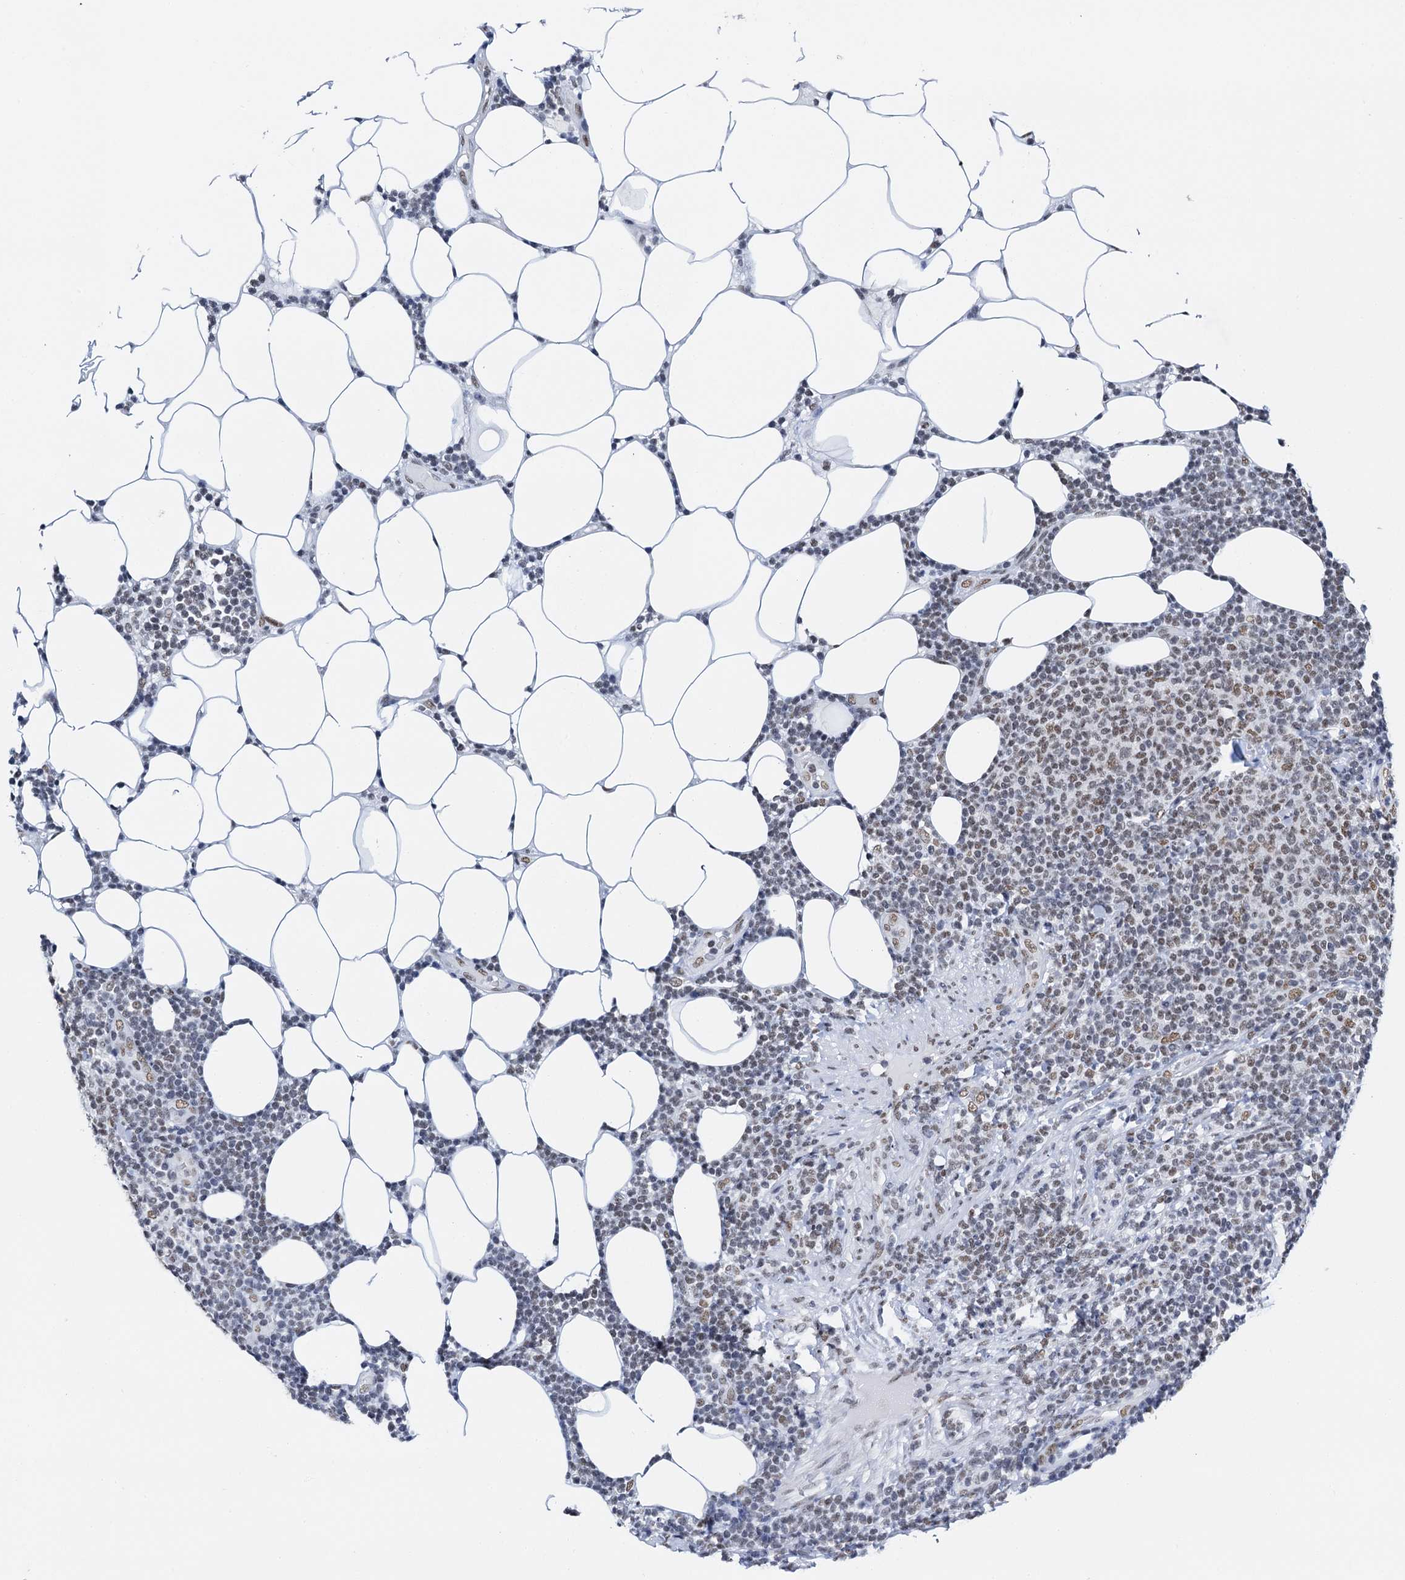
{"staining": {"intensity": "moderate", "quantity": ">75%", "location": "nuclear"}, "tissue": "lymphoma", "cell_type": "Tumor cells", "image_type": "cancer", "snomed": [{"axis": "morphology", "description": "Malignant lymphoma, non-Hodgkin's type, Low grade"}, {"axis": "topography", "description": "Lymph node"}], "caption": "Lymphoma stained for a protein (brown) displays moderate nuclear positive staining in about >75% of tumor cells.", "gene": "SLTM", "patient": {"sex": "male", "age": 66}}